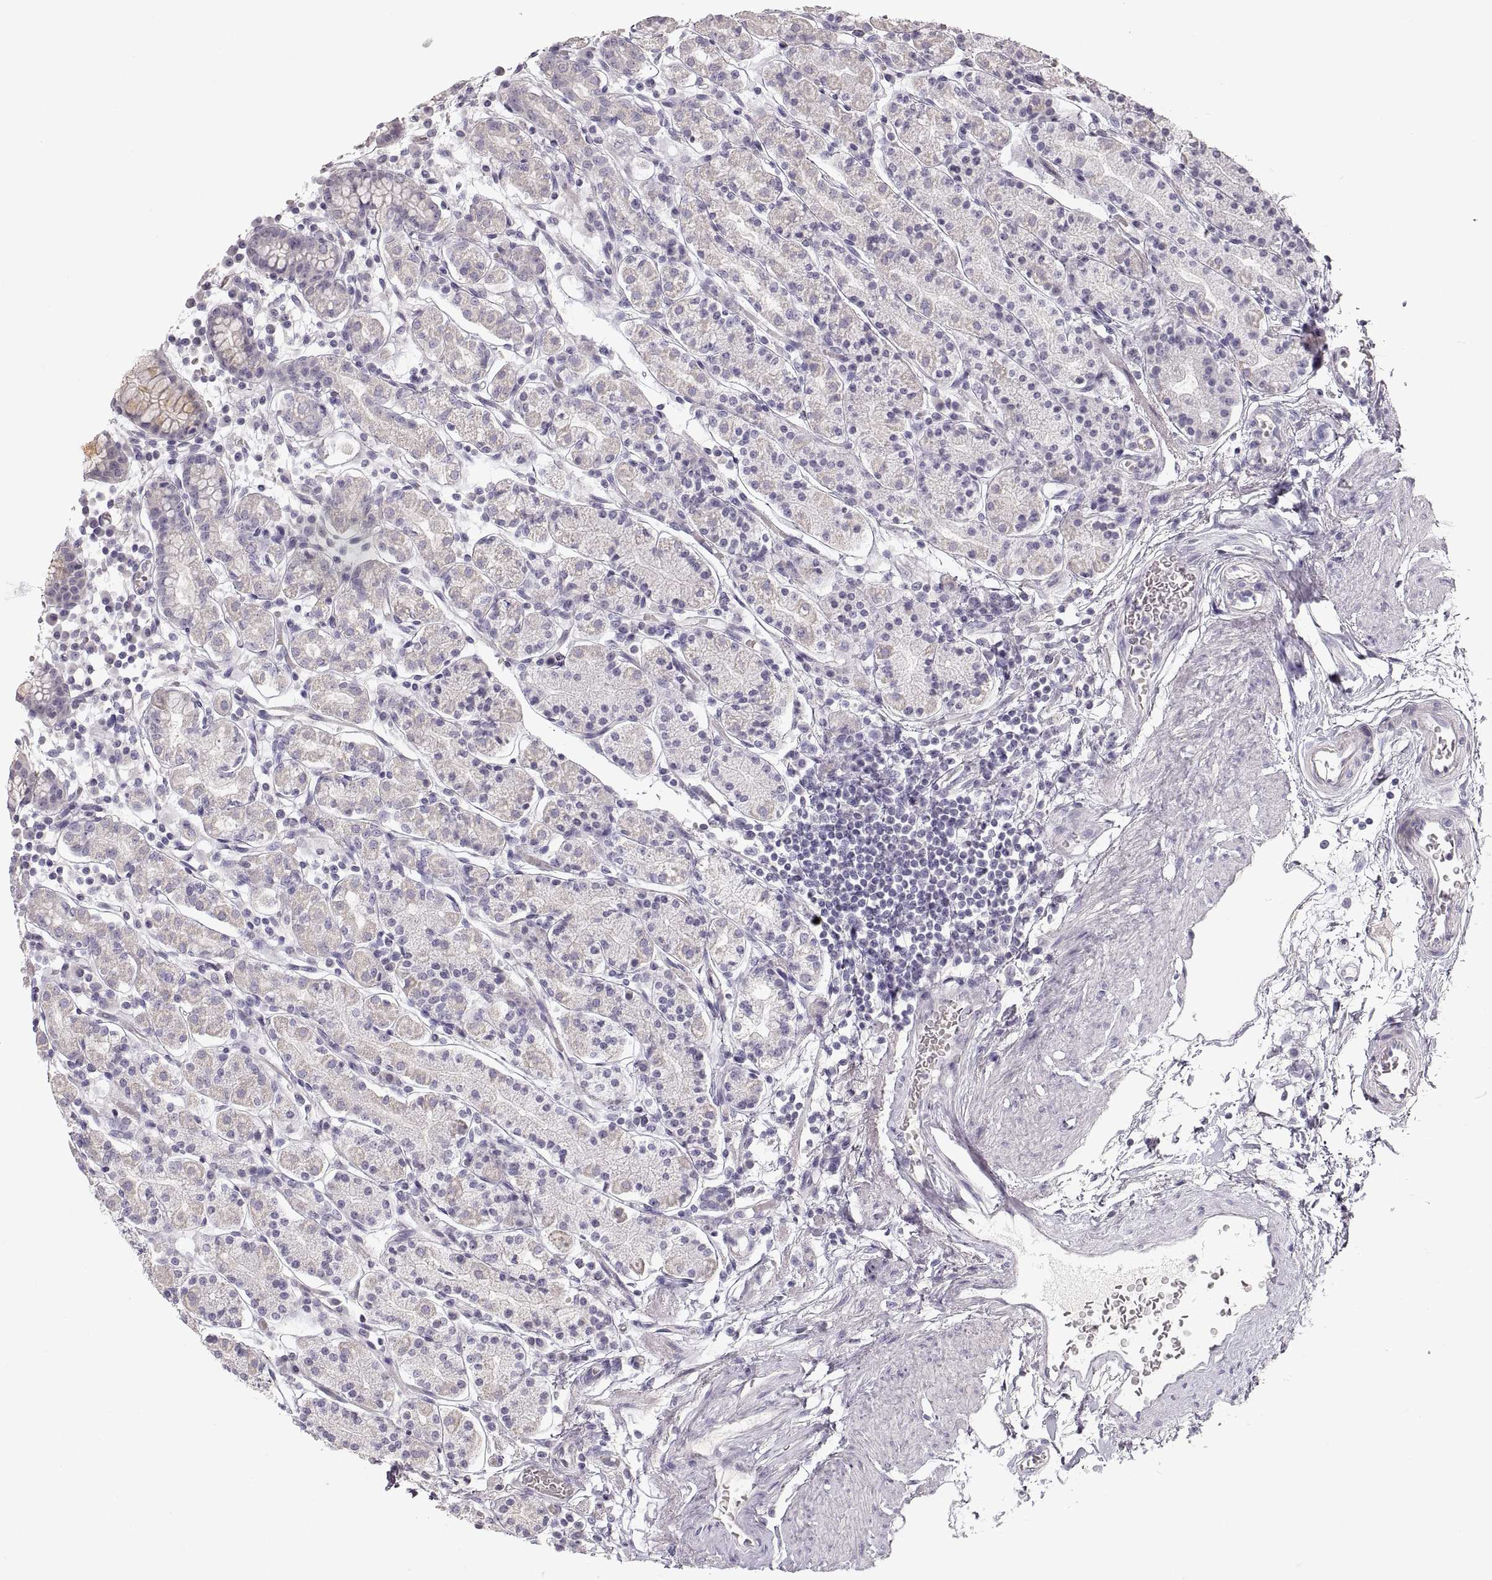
{"staining": {"intensity": "weak", "quantity": "<25%", "location": "cytoplasmic/membranous"}, "tissue": "stomach", "cell_type": "Glandular cells", "image_type": "normal", "snomed": [{"axis": "morphology", "description": "Normal tissue, NOS"}, {"axis": "topography", "description": "Stomach, upper"}, {"axis": "topography", "description": "Stomach"}], "caption": "The micrograph displays no staining of glandular cells in benign stomach.", "gene": "PCSK2", "patient": {"sex": "male", "age": 62}}